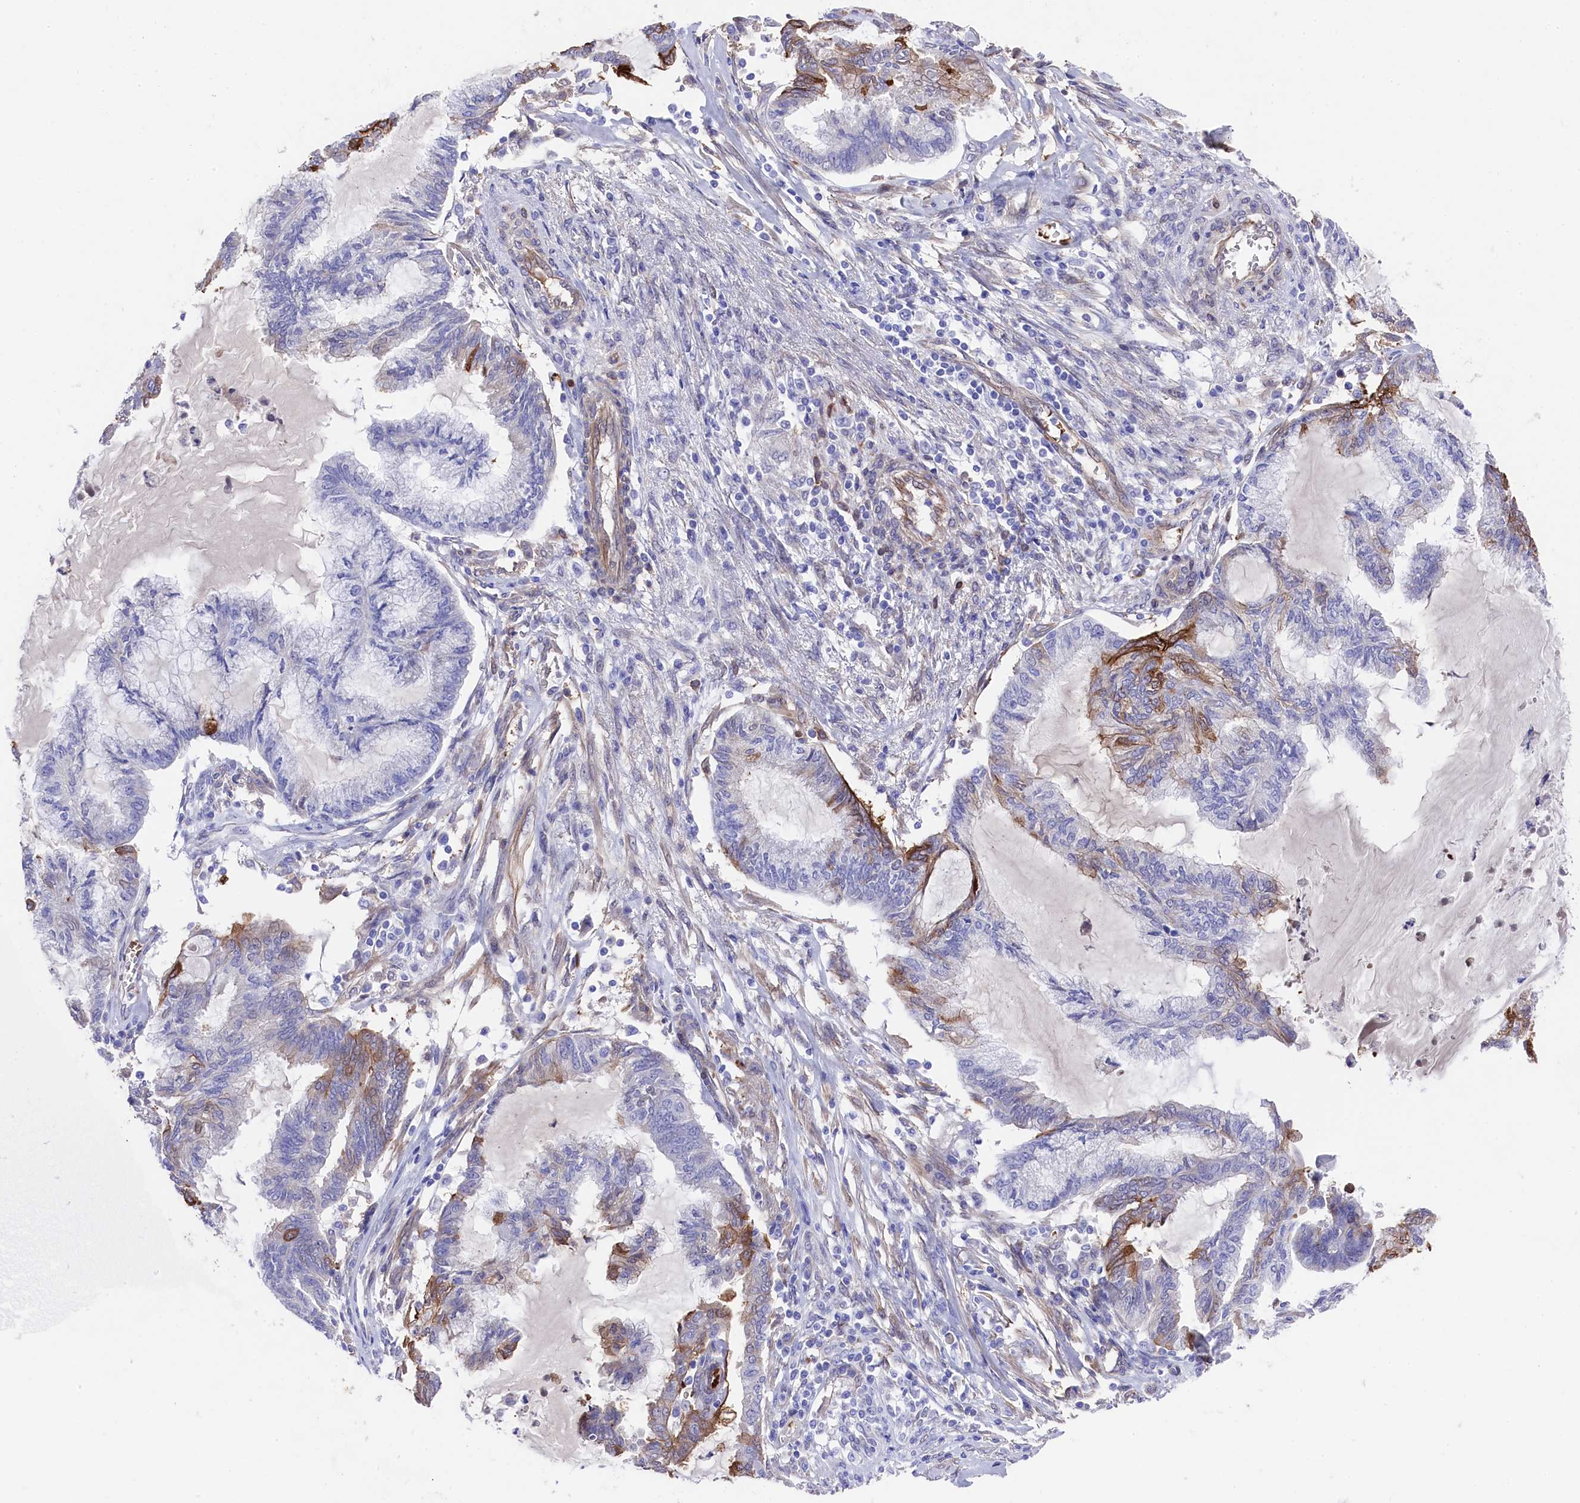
{"staining": {"intensity": "moderate", "quantity": "<25%", "location": "cytoplasmic/membranous"}, "tissue": "endometrial cancer", "cell_type": "Tumor cells", "image_type": "cancer", "snomed": [{"axis": "morphology", "description": "Adenocarcinoma, NOS"}, {"axis": "topography", "description": "Endometrium"}], "caption": "The immunohistochemical stain shows moderate cytoplasmic/membranous staining in tumor cells of endometrial cancer tissue.", "gene": "LHFPL4", "patient": {"sex": "female", "age": 86}}